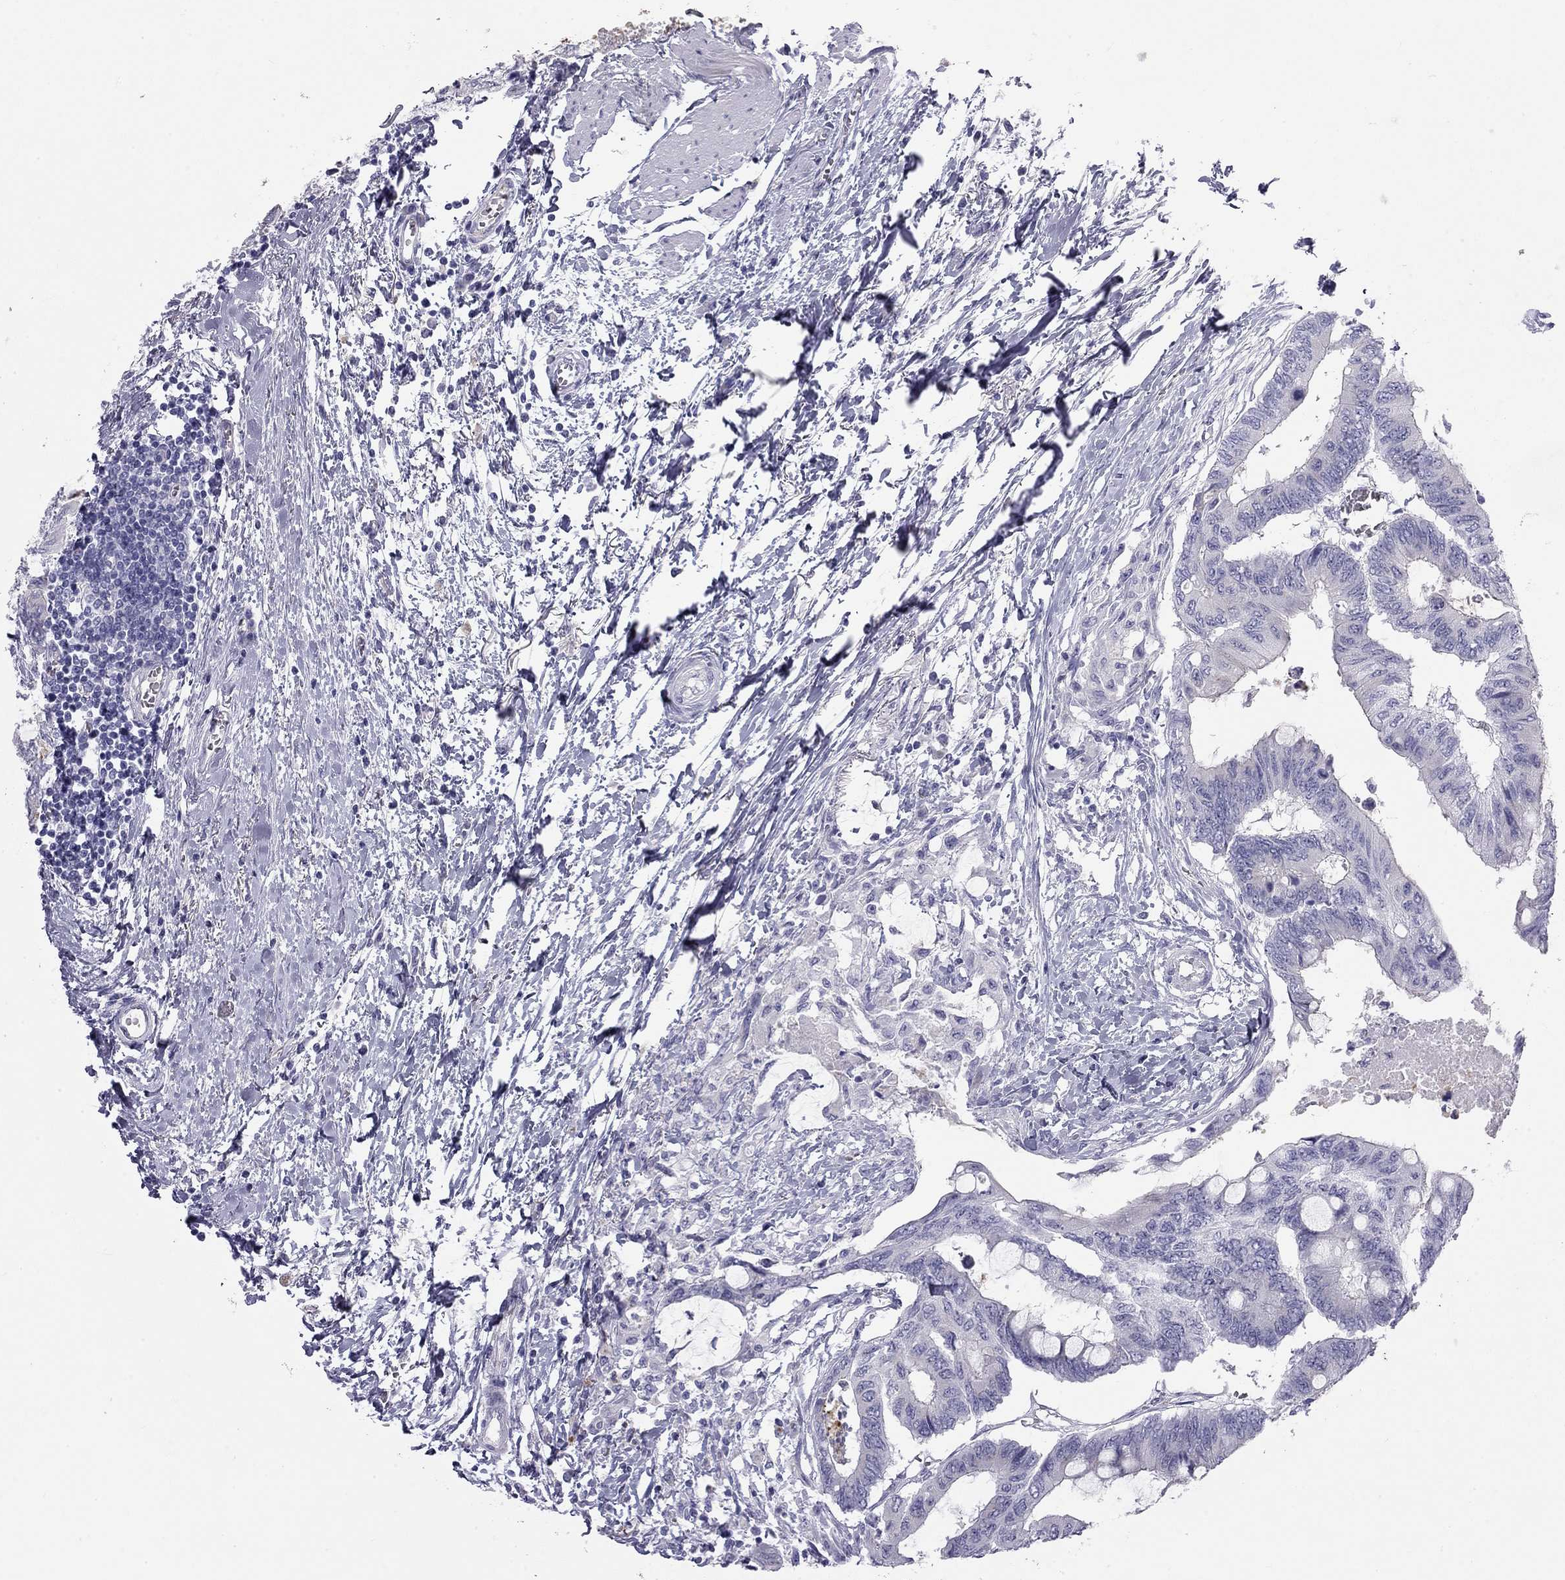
{"staining": {"intensity": "negative", "quantity": "none", "location": "none"}, "tissue": "colorectal cancer", "cell_type": "Tumor cells", "image_type": "cancer", "snomed": [{"axis": "morphology", "description": "Normal tissue, NOS"}, {"axis": "morphology", "description": "Adenocarcinoma, NOS"}, {"axis": "topography", "description": "Rectum"}, {"axis": "topography", "description": "Peripheral nerve tissue"}], "caption": "A micrograph of colorectal cancer (adenocarcinoma) stained for a protein demonstrates no brown staining in tumor cells.", "gene": "TDRD6", "patient": {"sex": "male", "age": 92}}